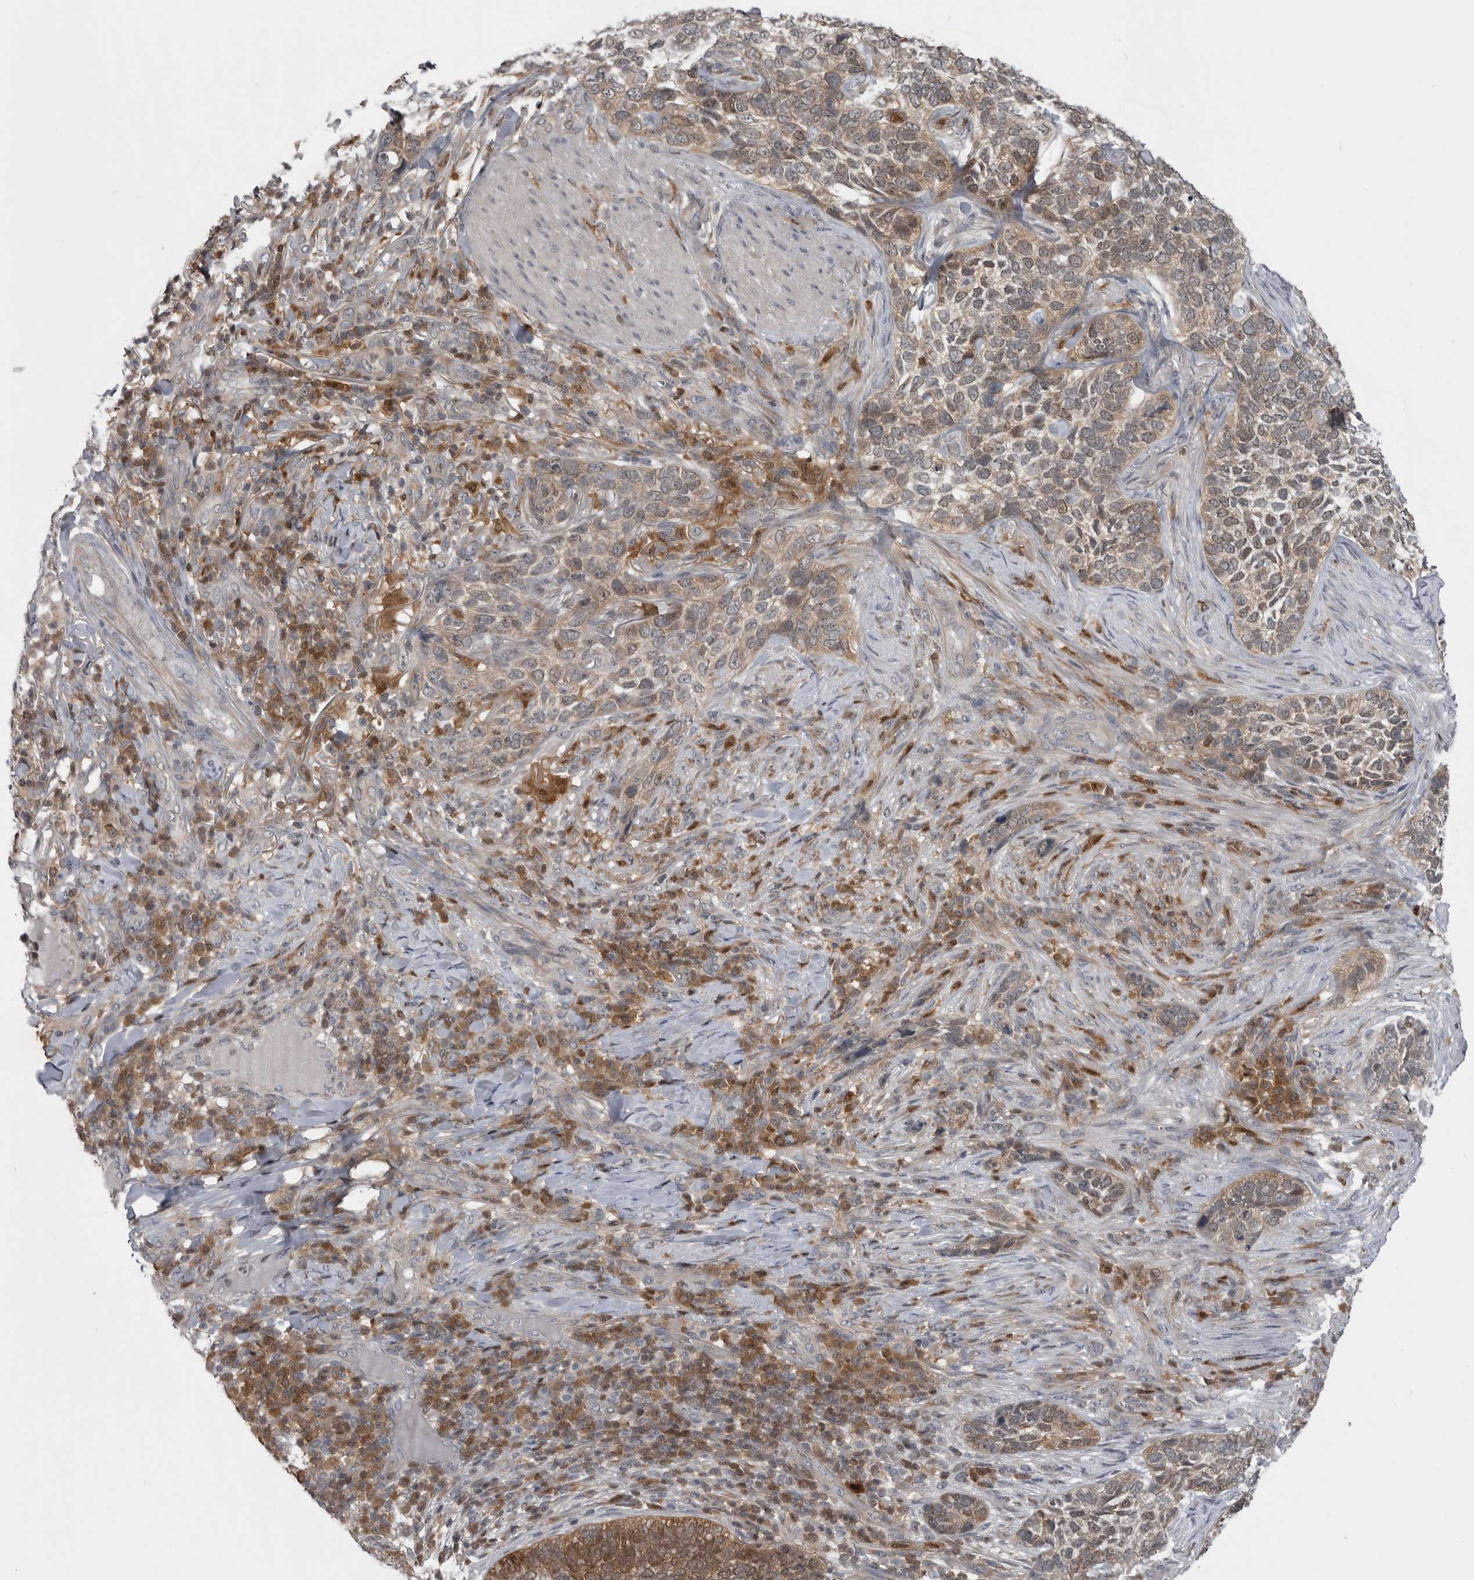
{"staining": {"intensity": "weak", "quantity": ">75%", "location": "cytoplasmic/membranous,nuclear"}, "tissue": "skin cancer", "cell_type": "Tumor cells", "image_type": "cancer", "snomed": [{"axis": "morphology", "description": "Basal cell carcinoma"}, {"axis": "topography", "description": "Skin"}], "caption": "The immunohistochemical stain shows weak cytoplasmic/membranous and nuclear staining in tumor cells of skin cancer (basal cell carcinoma) tissue.", "gene": "MAPK13", "patient": {"sex": "female", "age": 64}}